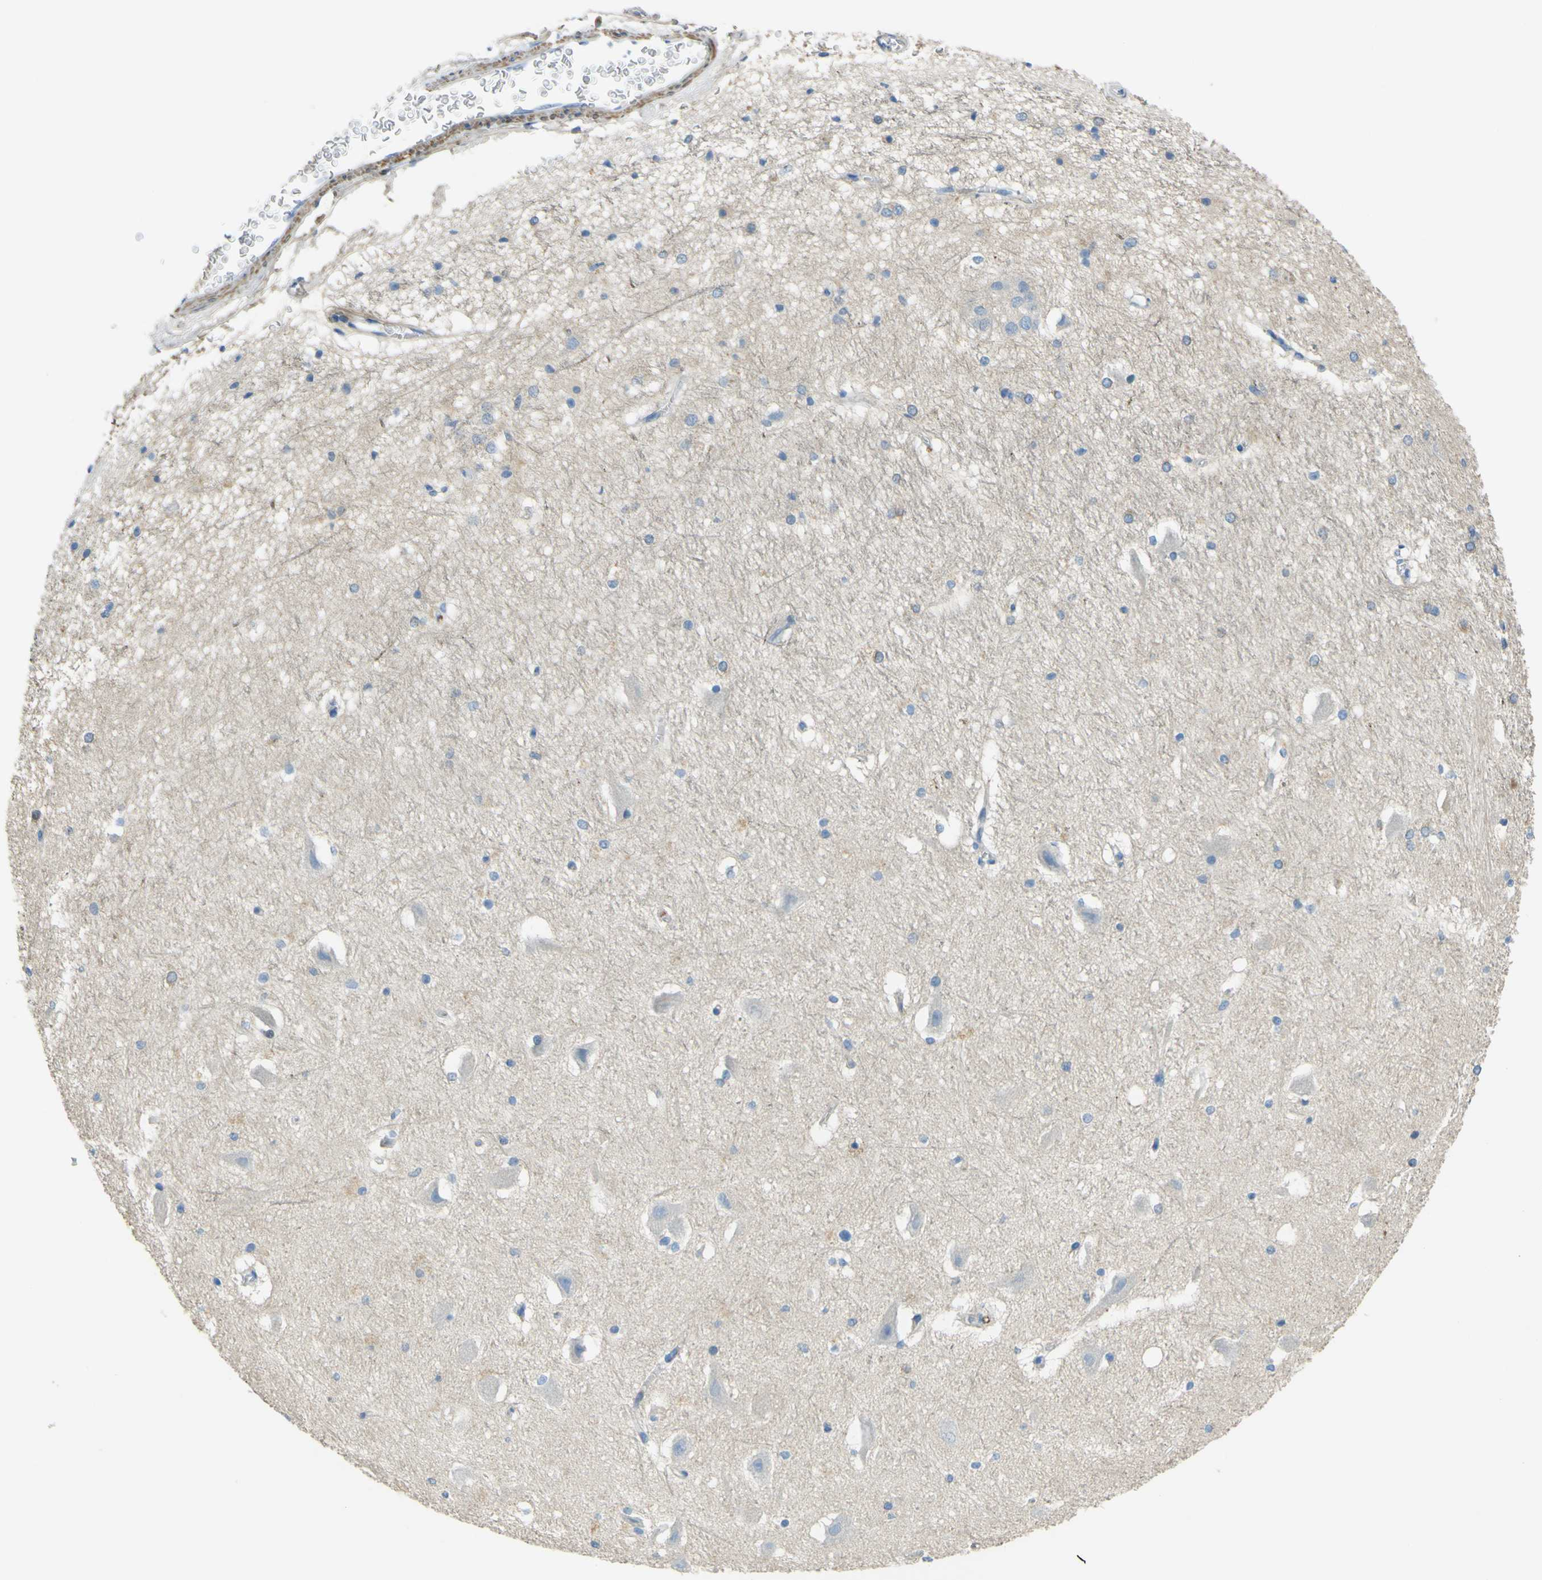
{"staining": {"intensity": "negative", "quantity": "none", "location": "none"}, "tissue": "hippocampus", "cell_type": "Glial cells", "image_type": "normal", "snomed": [{"axis": "morphology", "description": "Normal tissue, NOS"}, {"axis": "topography", "description": "Hippocampus"}], "caption": "There is no significant positivity in glial cells of hippocampus. (DAB (3,3'-diaminobenzidine) immunohistochemistry (IHC), high magnification).", "gene": "OGN", "patient": {"sex": "female", "age": 19}}